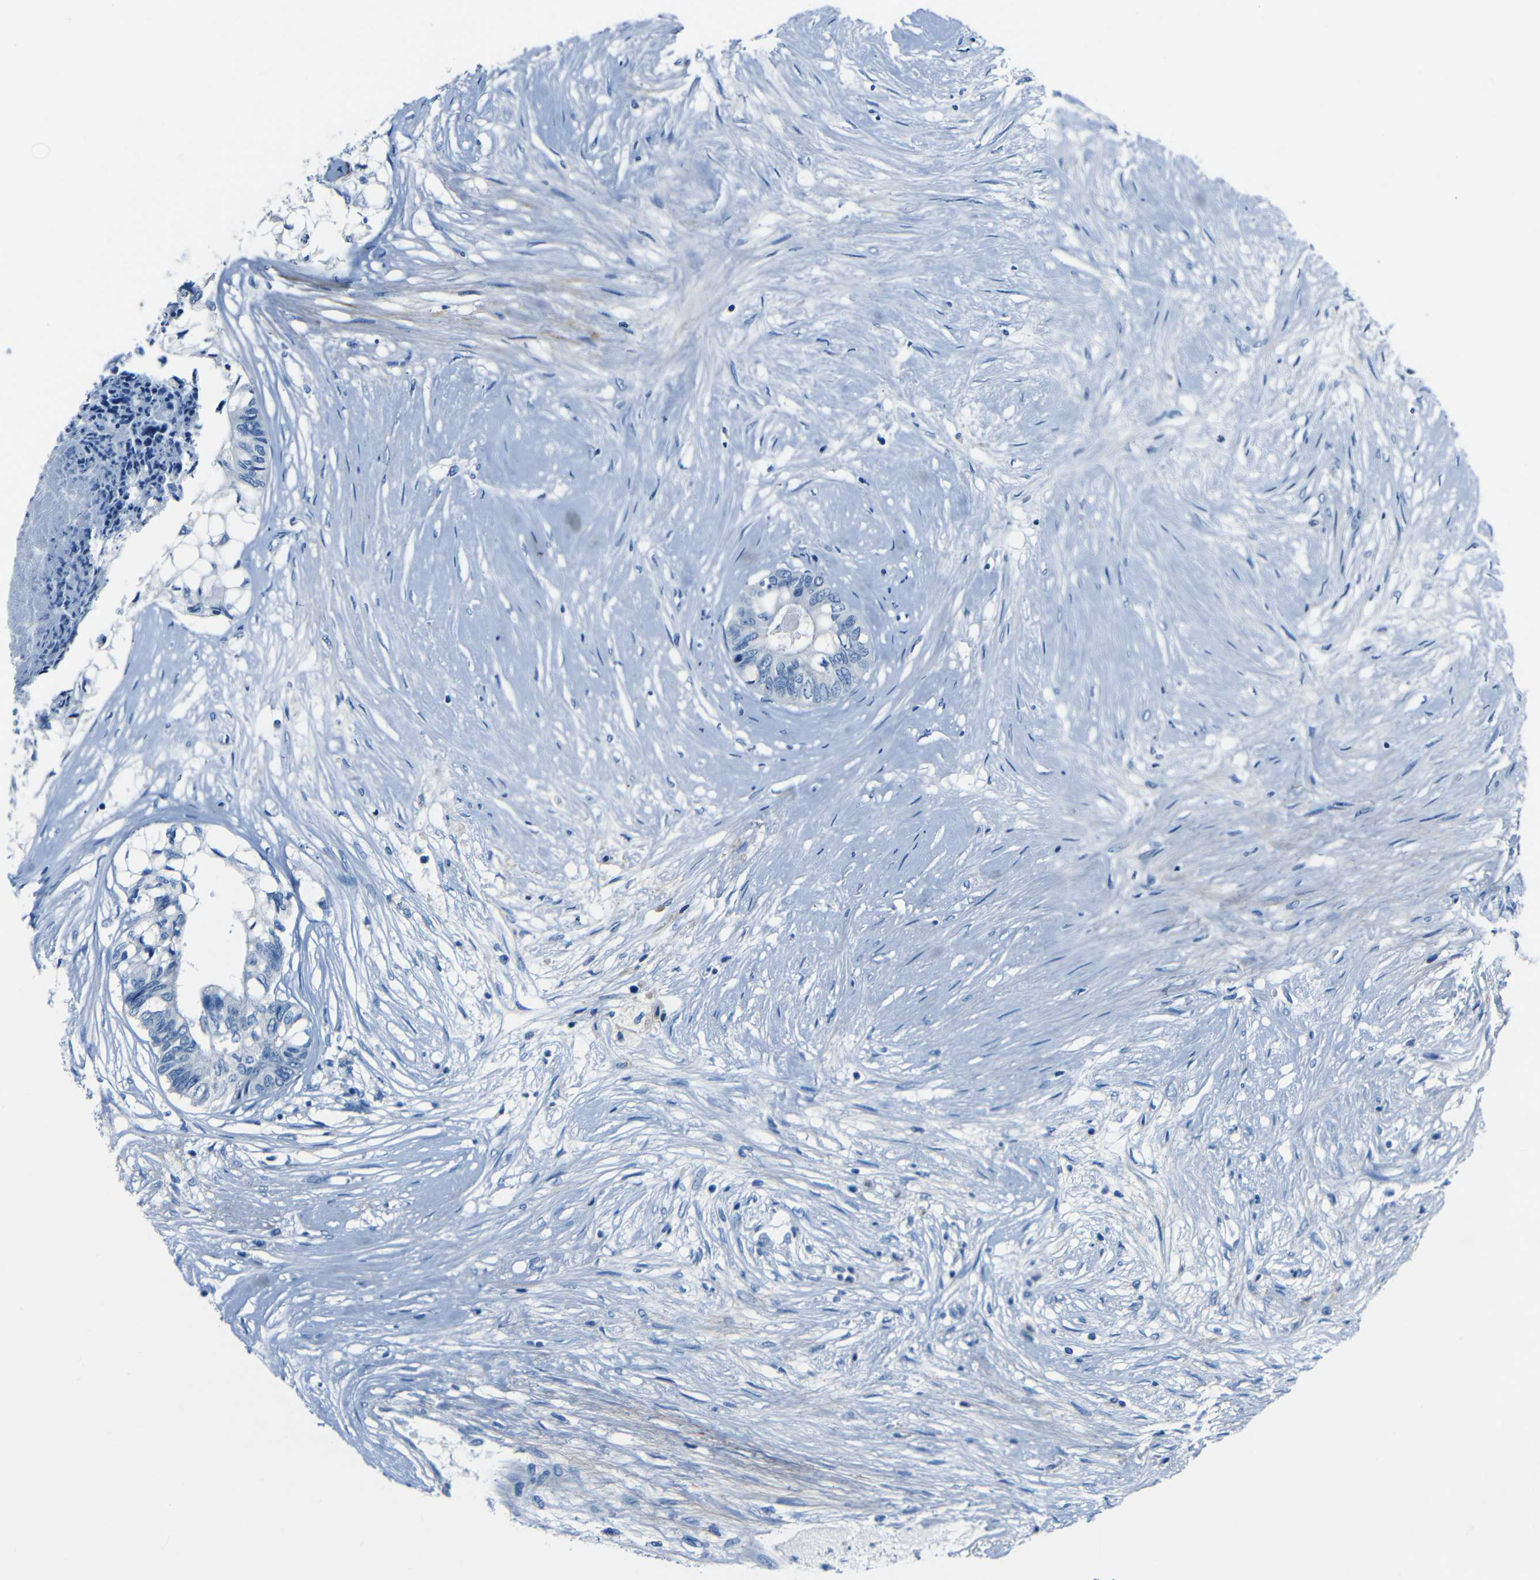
{"staining": {"intensity": "negative", "quantity": "none", "location": "none"}, "tissue": "colorectal cancer", "cell_type": "Tumor cells", "image_type": "cancer", "snomed": [{"axis": "morphology", "description": "Adenocarcinoma, NOS"}, {"axis": "topography", "description": "Rectum"}], "caption": "This is an immunohistochemistry (IHC) photomicrograph of colorectal cancer. There is no staining in tumor cells.", "gene": "FBN2", "patient": {"sex": "male", "age": 63}}